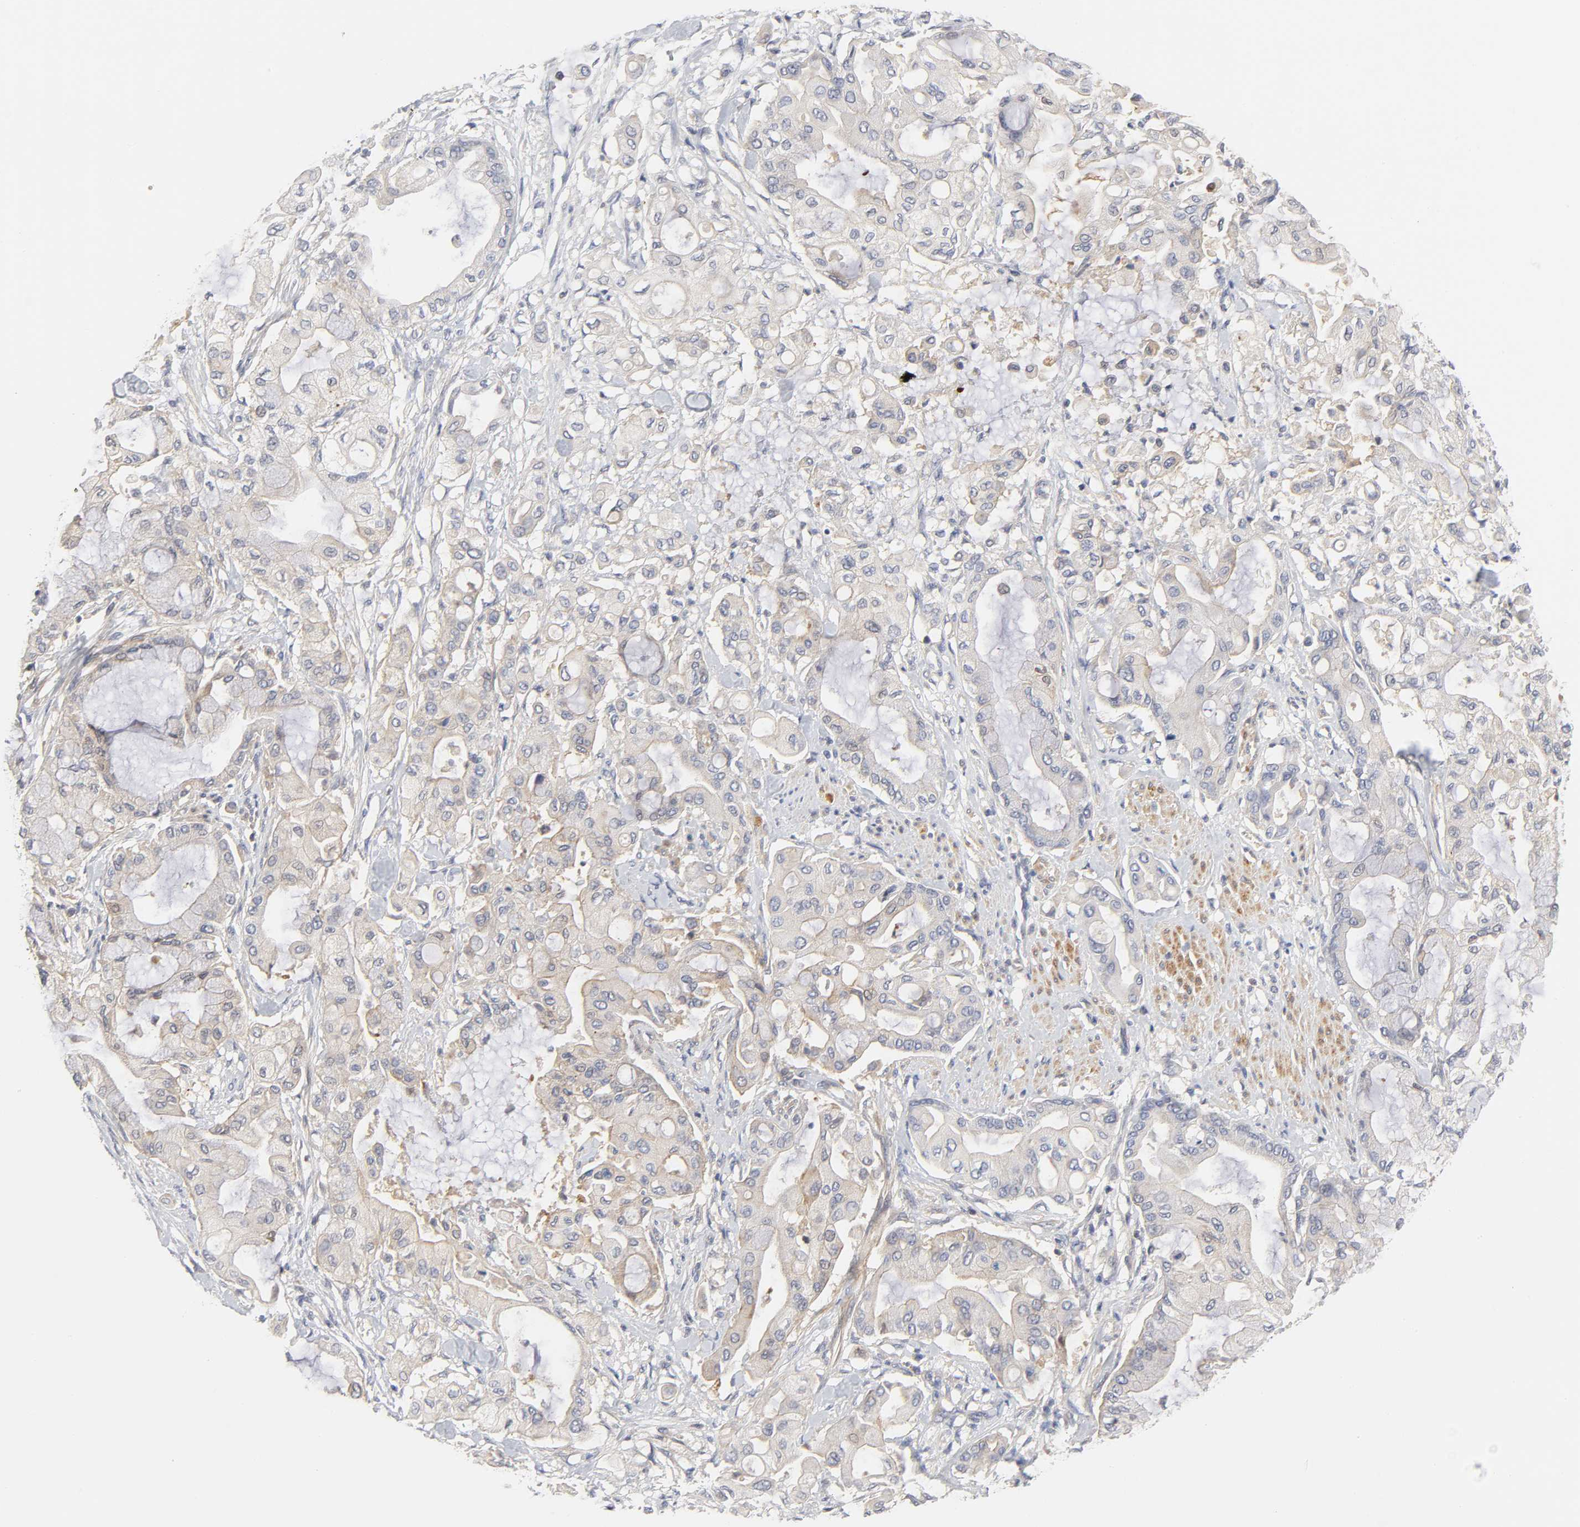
{"staining": {"intensity": "weak", "quantity": ">75%", "location": "cytoplasmic/membranous"}, "tissue": "pancreatic cancer", "cell_type": "Tumor cells", "image_type": "cancer", "snomed": [{"axis": "morphology", "description": "Adenocarcinoma, NOS"}, {"axis": "morphology", "description": "Adenocarcinoma, metastatic, NOS"}, {"axis": "topography", "description": "Lymph node"}, {"axis": "topography", "description": "Pancreas"}, {"axis": "topography", "description": "Duodenum"}], "caption": "The immunohistochemical stain labels weak cytoplasmic/membranous staining in tumor cells of pancreatic adenocarcinoma tissue.", "gene": "ROCK1", "patient": {"sex": "female", "age": 64}}